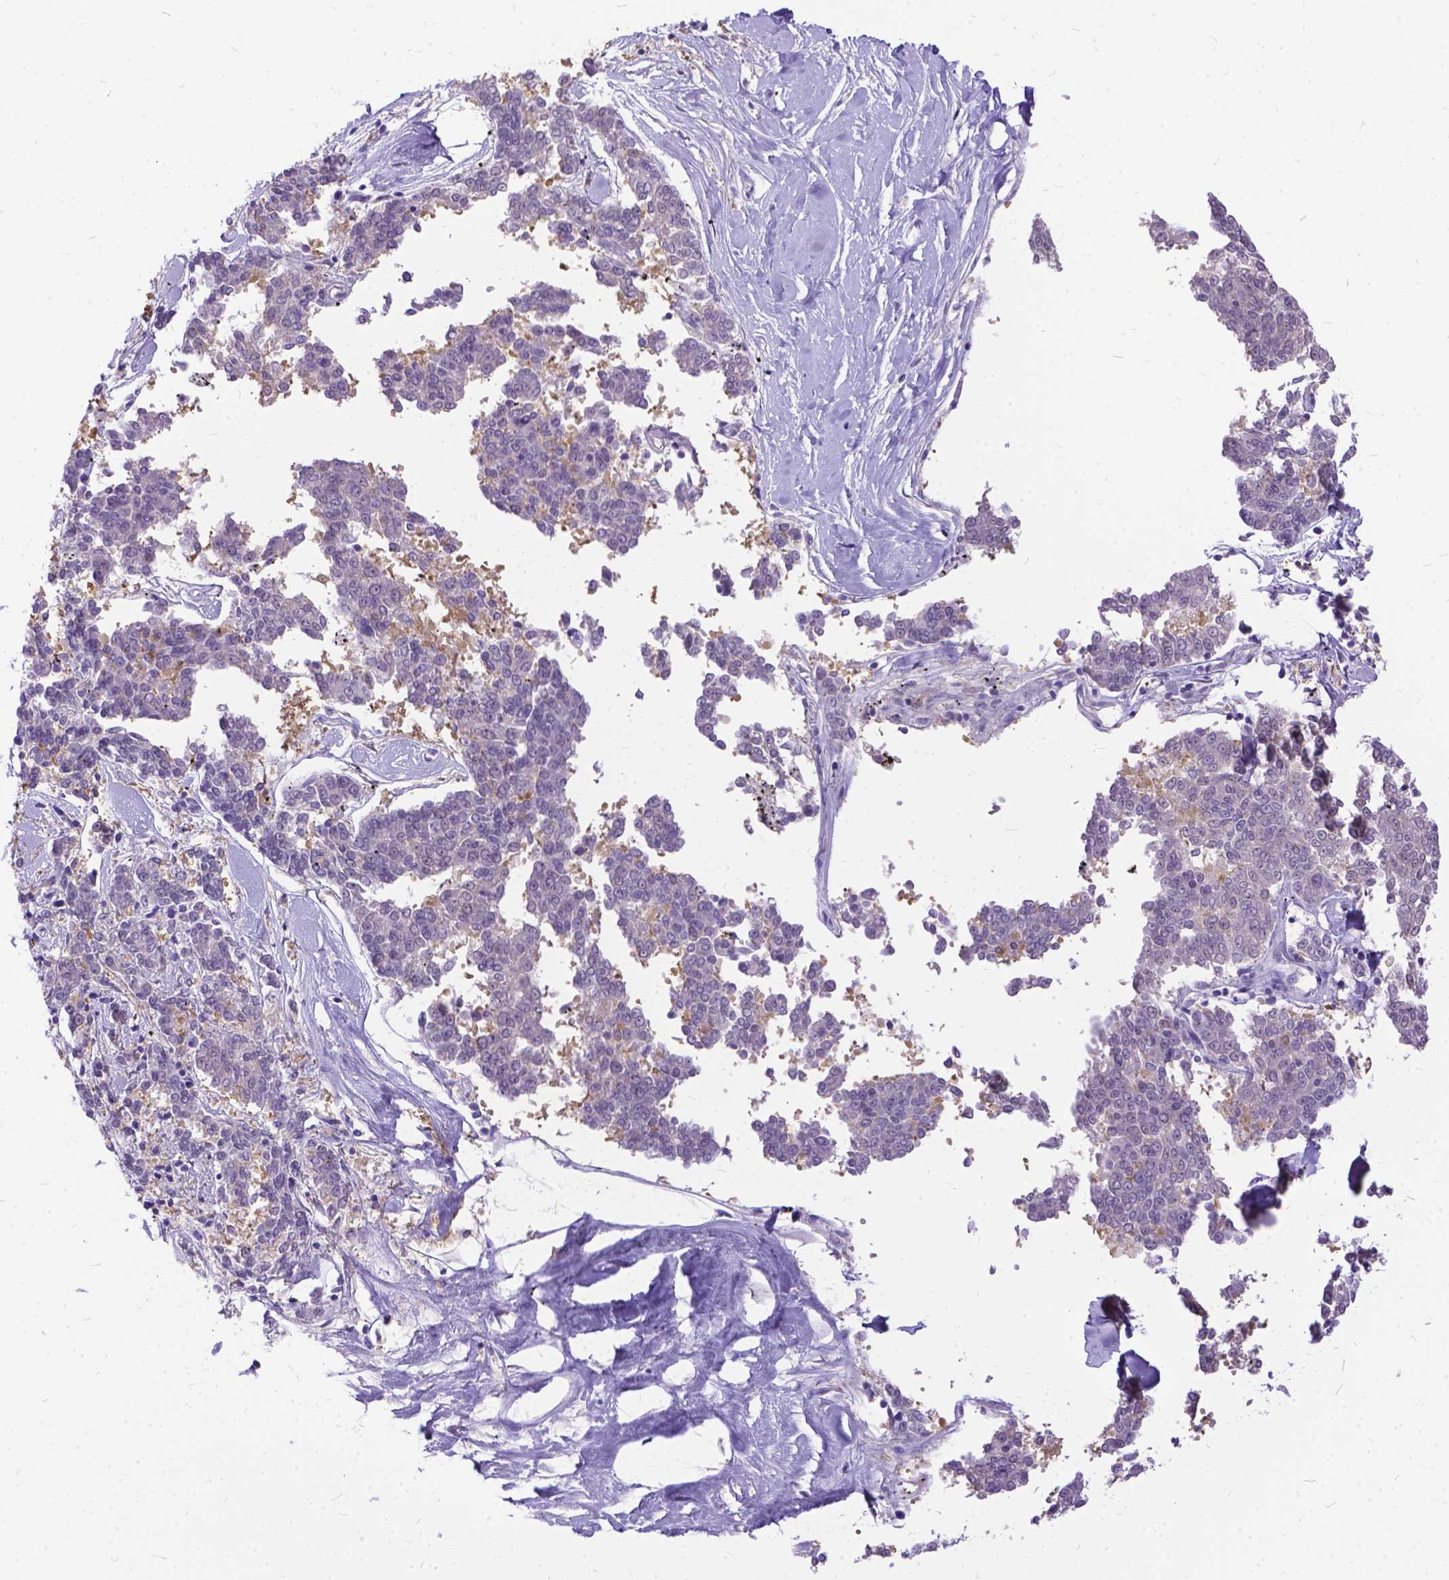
{"staining": {"intensity": "negative", "quantity": "none", "location": "none"}, "tissue": "melanoma", "cell_type": "Tumor cells", "image_type": "cancer", "snomed": [{"axis": "morphology", "description": "Malignant melanoma, NOS"}, {"axis": "topography", "description": "Skin"}], "caption": "Tumor cells are negative for protein expression in human melanoma.", "gene": "TMEM169", "patient": {"sex": "female", "age": 72}}